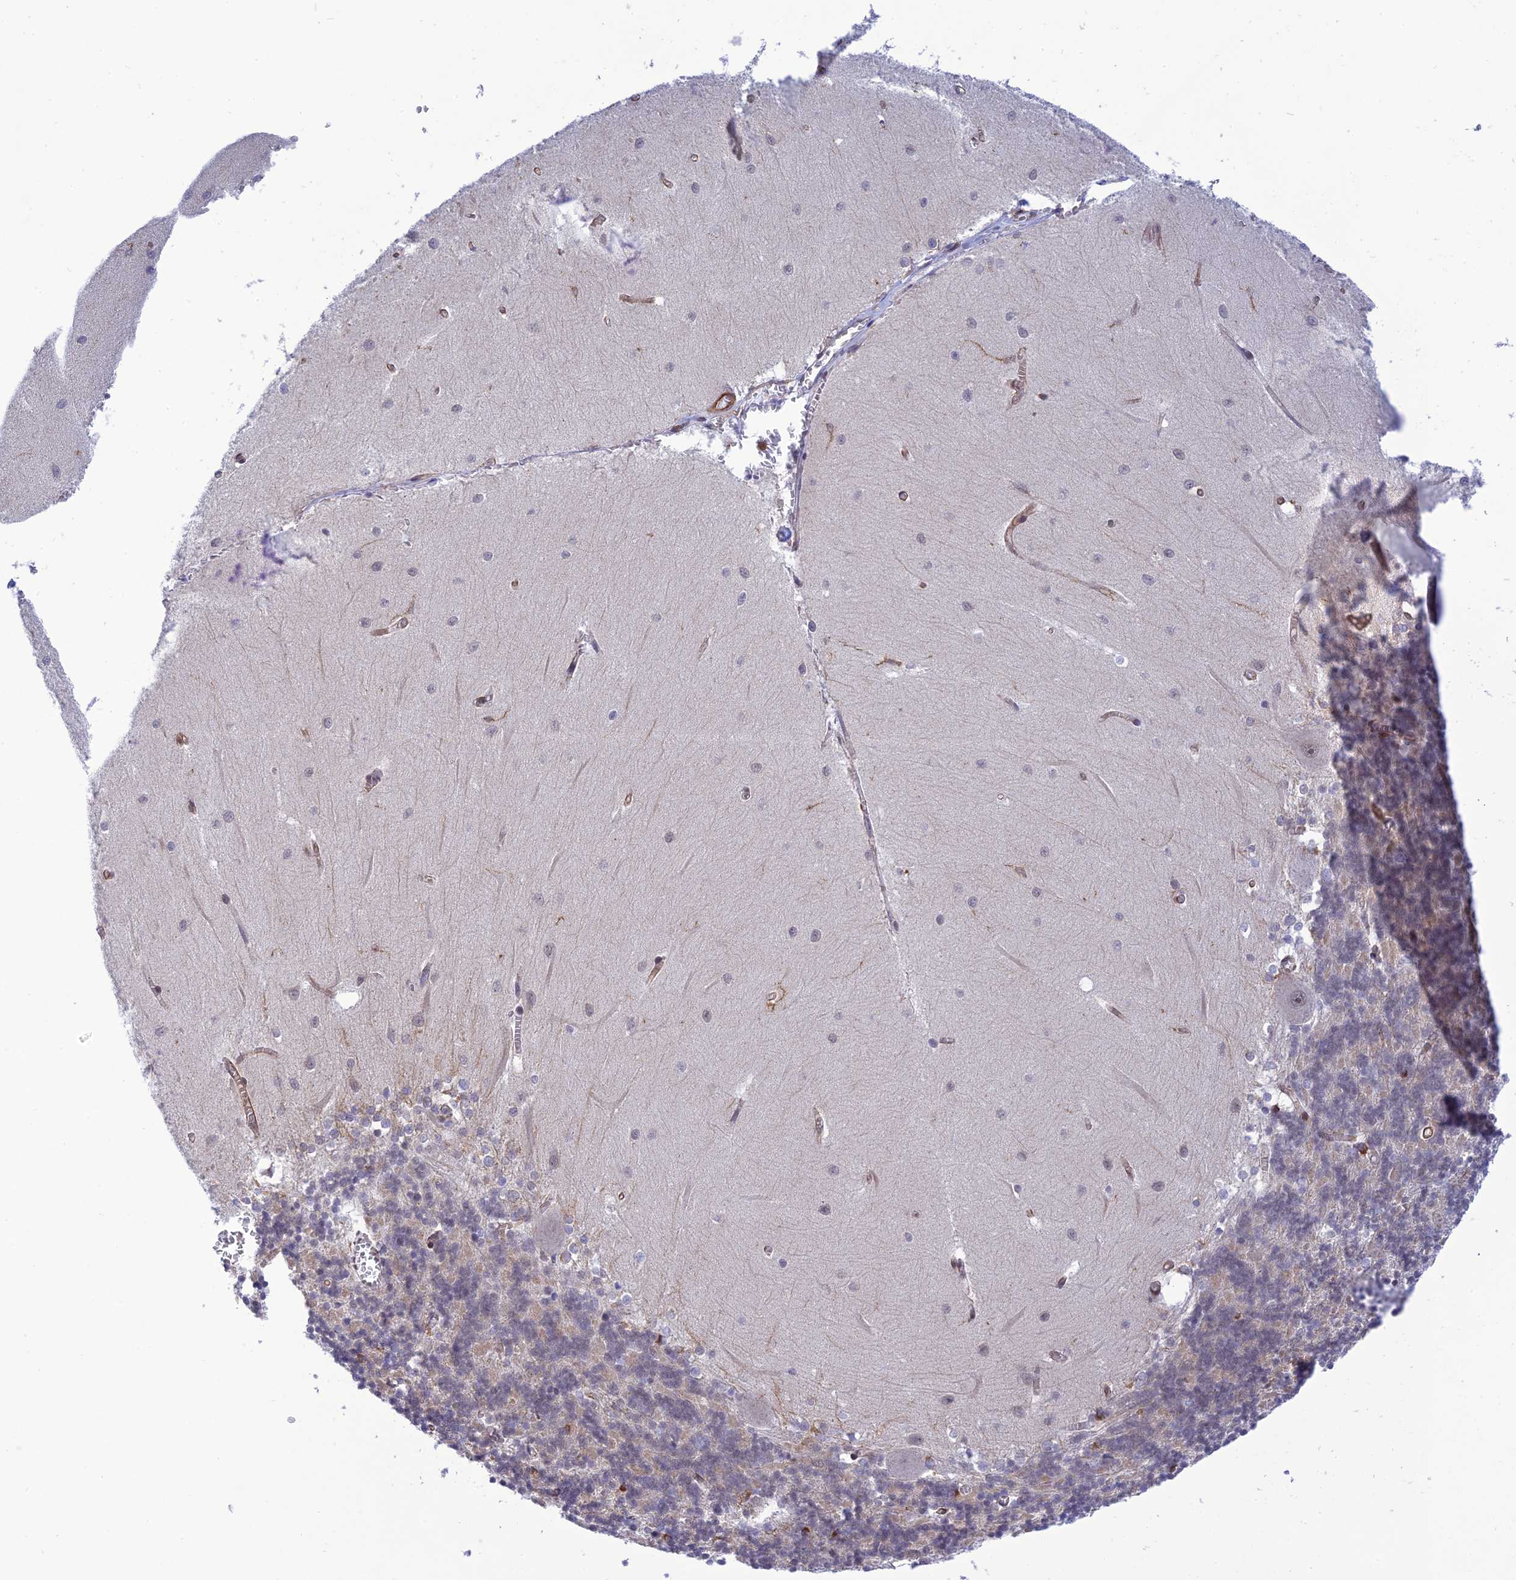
{"staining": {"intensity": "negative", "quantity": "none", "location": "none"}, "tissue": "cerebellum", "cell_type": "Cells in granular layer", "image_type": "normal", "snomed": [{"axis": "morphology", "description": "Normal tissue, NOS"}, {"axis": "topography", "description": "Cerebellum"}], "caption": "This is an immunohistochemistry photomicrograph of benign cerebellum. There is no expression in cells in granular layer.", "gene": "PAGR1", "patient": {"sex": "male", "age": 37}}